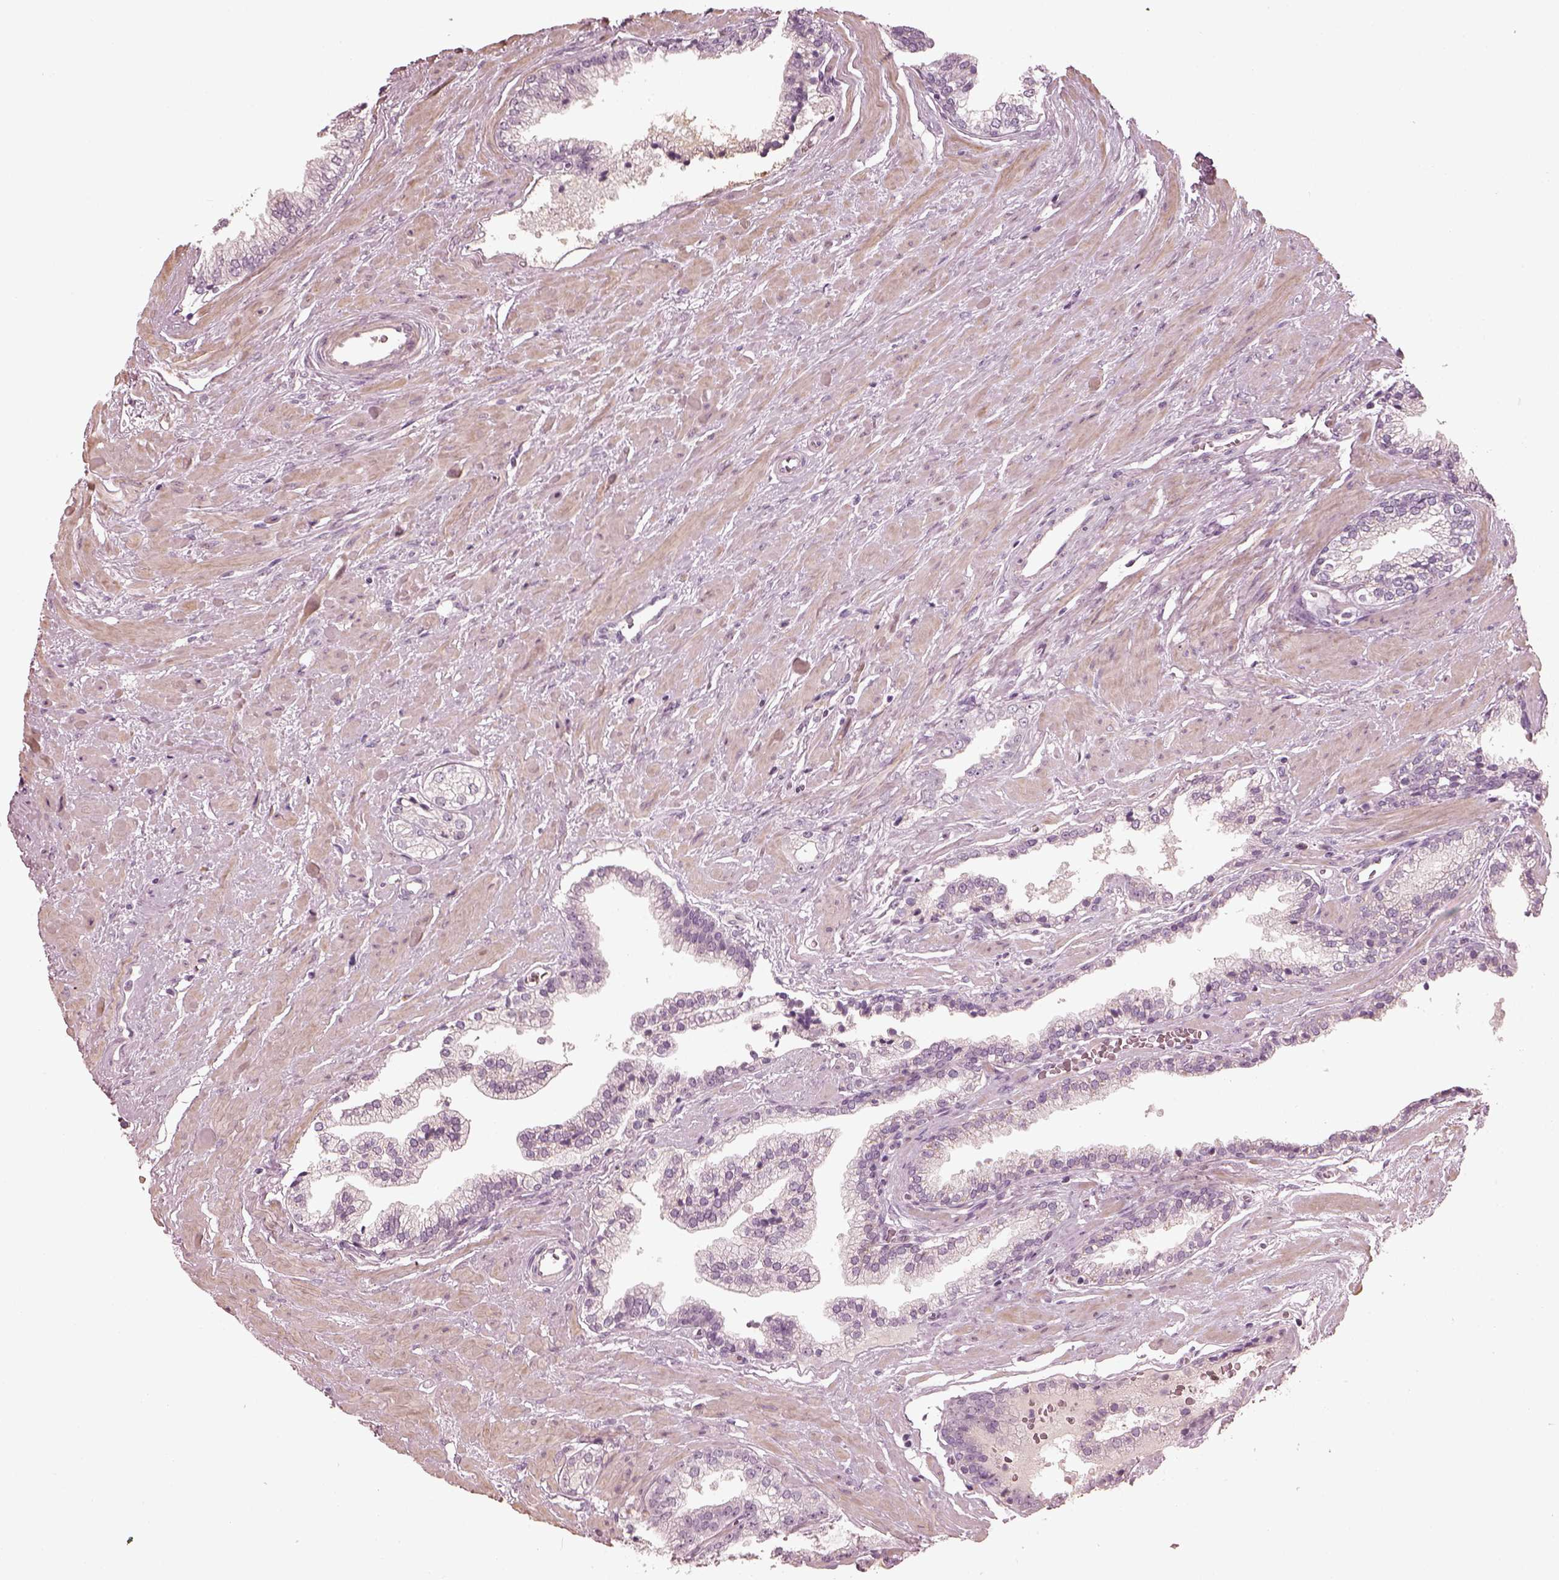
{"staining": {"intensity": "negative", "quantity": "none", "location": "none"}, "tissue": "prostate cancer", "cell_type": "Tumor cells", "image_type": "cancer", "snomed": [{"axis": "morphology", "description": "Adenocarcinoma, Low grade"}, {"axis": "topography", "description": "Prostate"}], "caption": "Immunohistochemistry (IHC) micrograph of prostate cancer (low-grade adenocarcinoma) stained for a protein (brown), which reveals no positivity in tumor cells.", "gene": "OPTC", "patient": {"sex": "male", "age": 60}}